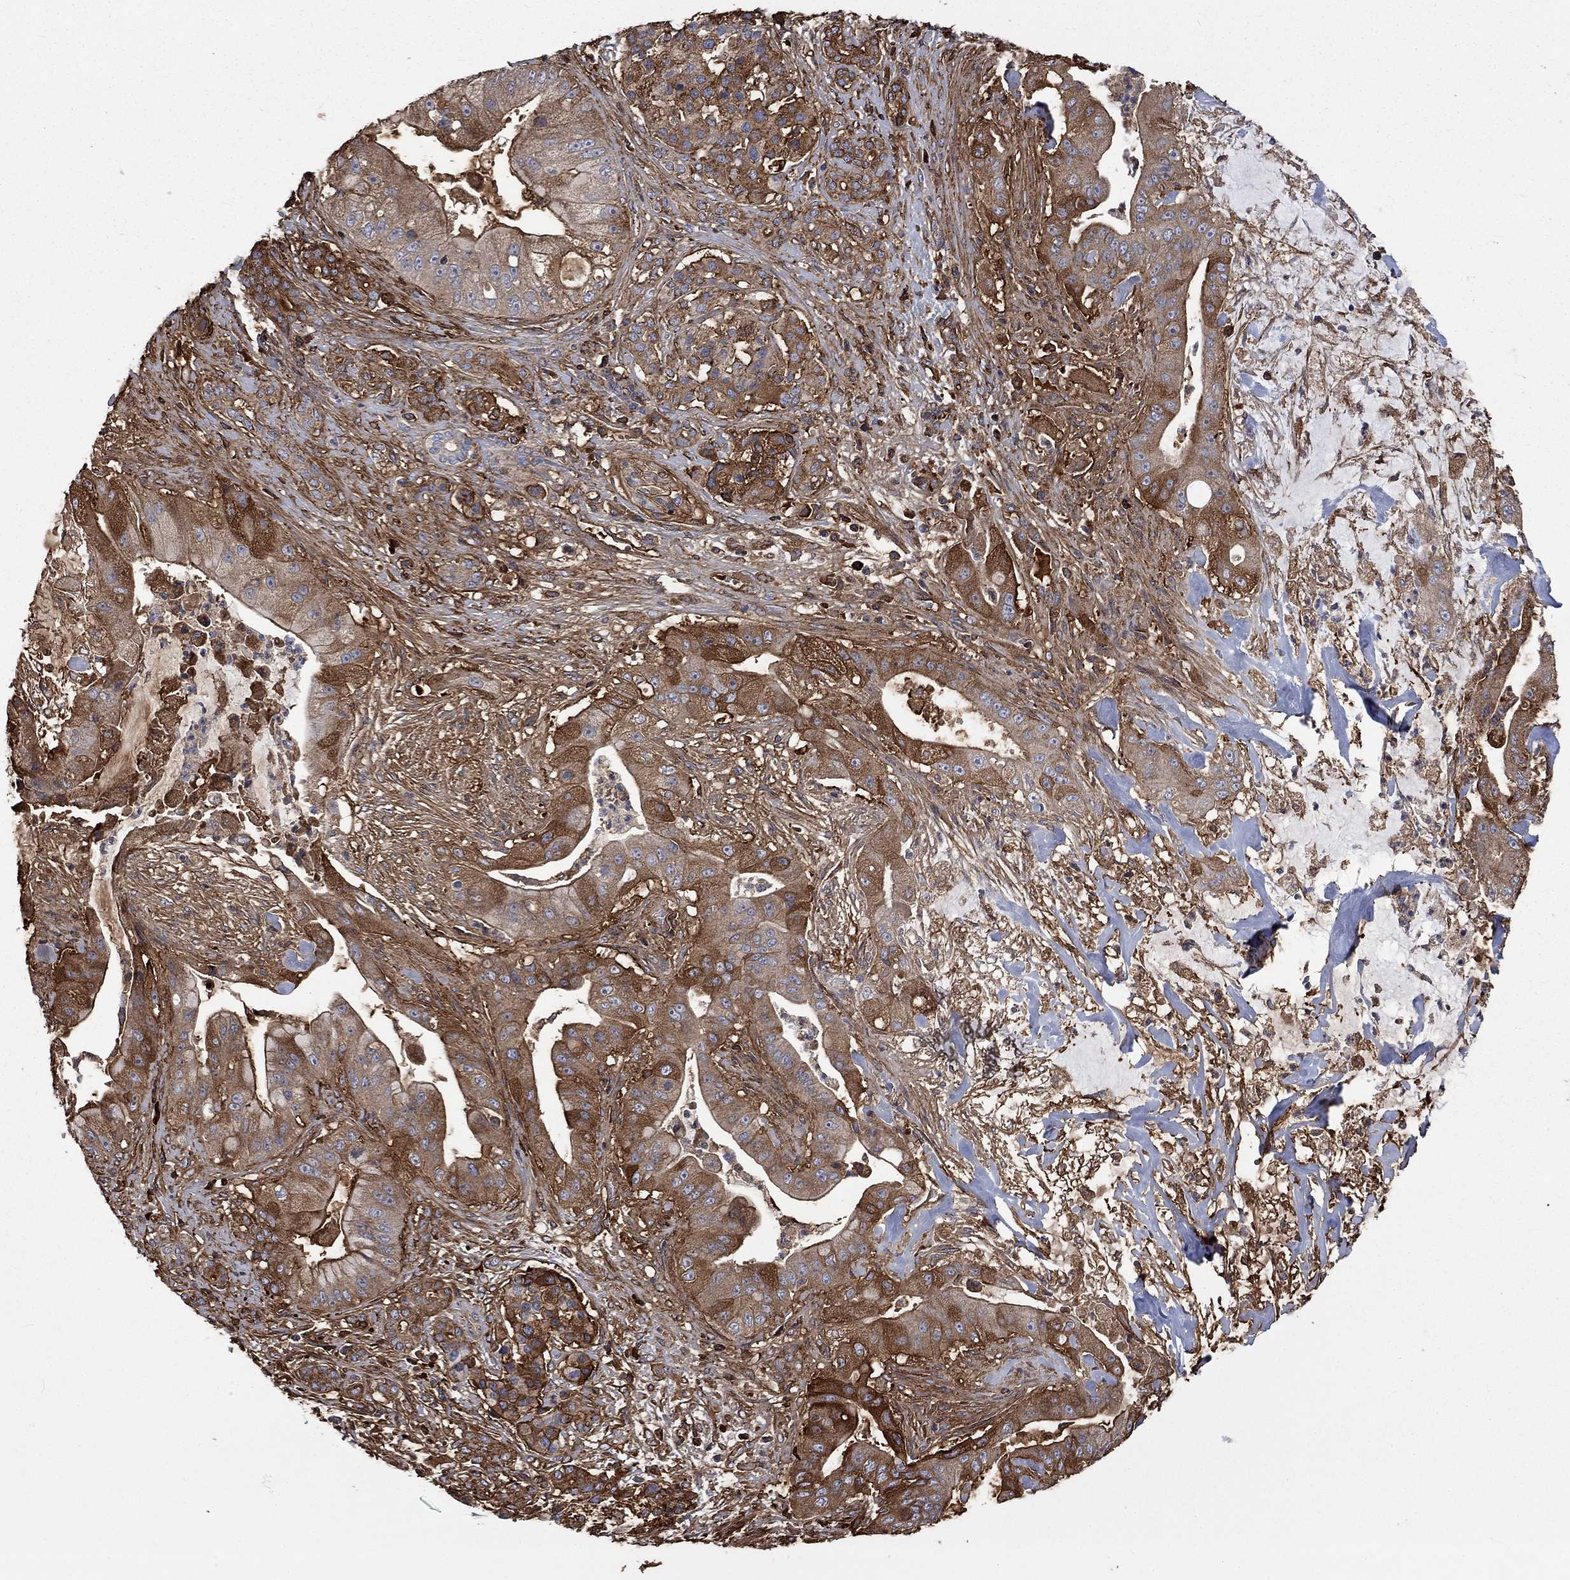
{"staining": {"intensity": "moderate", "quantity": ">75%", "location": "cytoplasmic/membranous"}, "tissue": "pancreatic cancer", "cell_type": "Tumor cells", "image_type": "cancer", "snomed": [{"axis": "morphology", "description": "Normal tissue, NOS"}, {"axis": "morphology", "description": "Inflammation, NOS"}, {"axis": "morphology", "description": "Adenocarcinoma, NOS"}, {"axis": "topography", "description": "Pancreas"}], "caption": "A brown stain shows moderate cytoplasmic/membranous staining of a protein in human pancreatic cancer (adenocarcinoma) tumor cells.", "gene": "VCAN", "patient": {"sex": "male", "age": 57}}